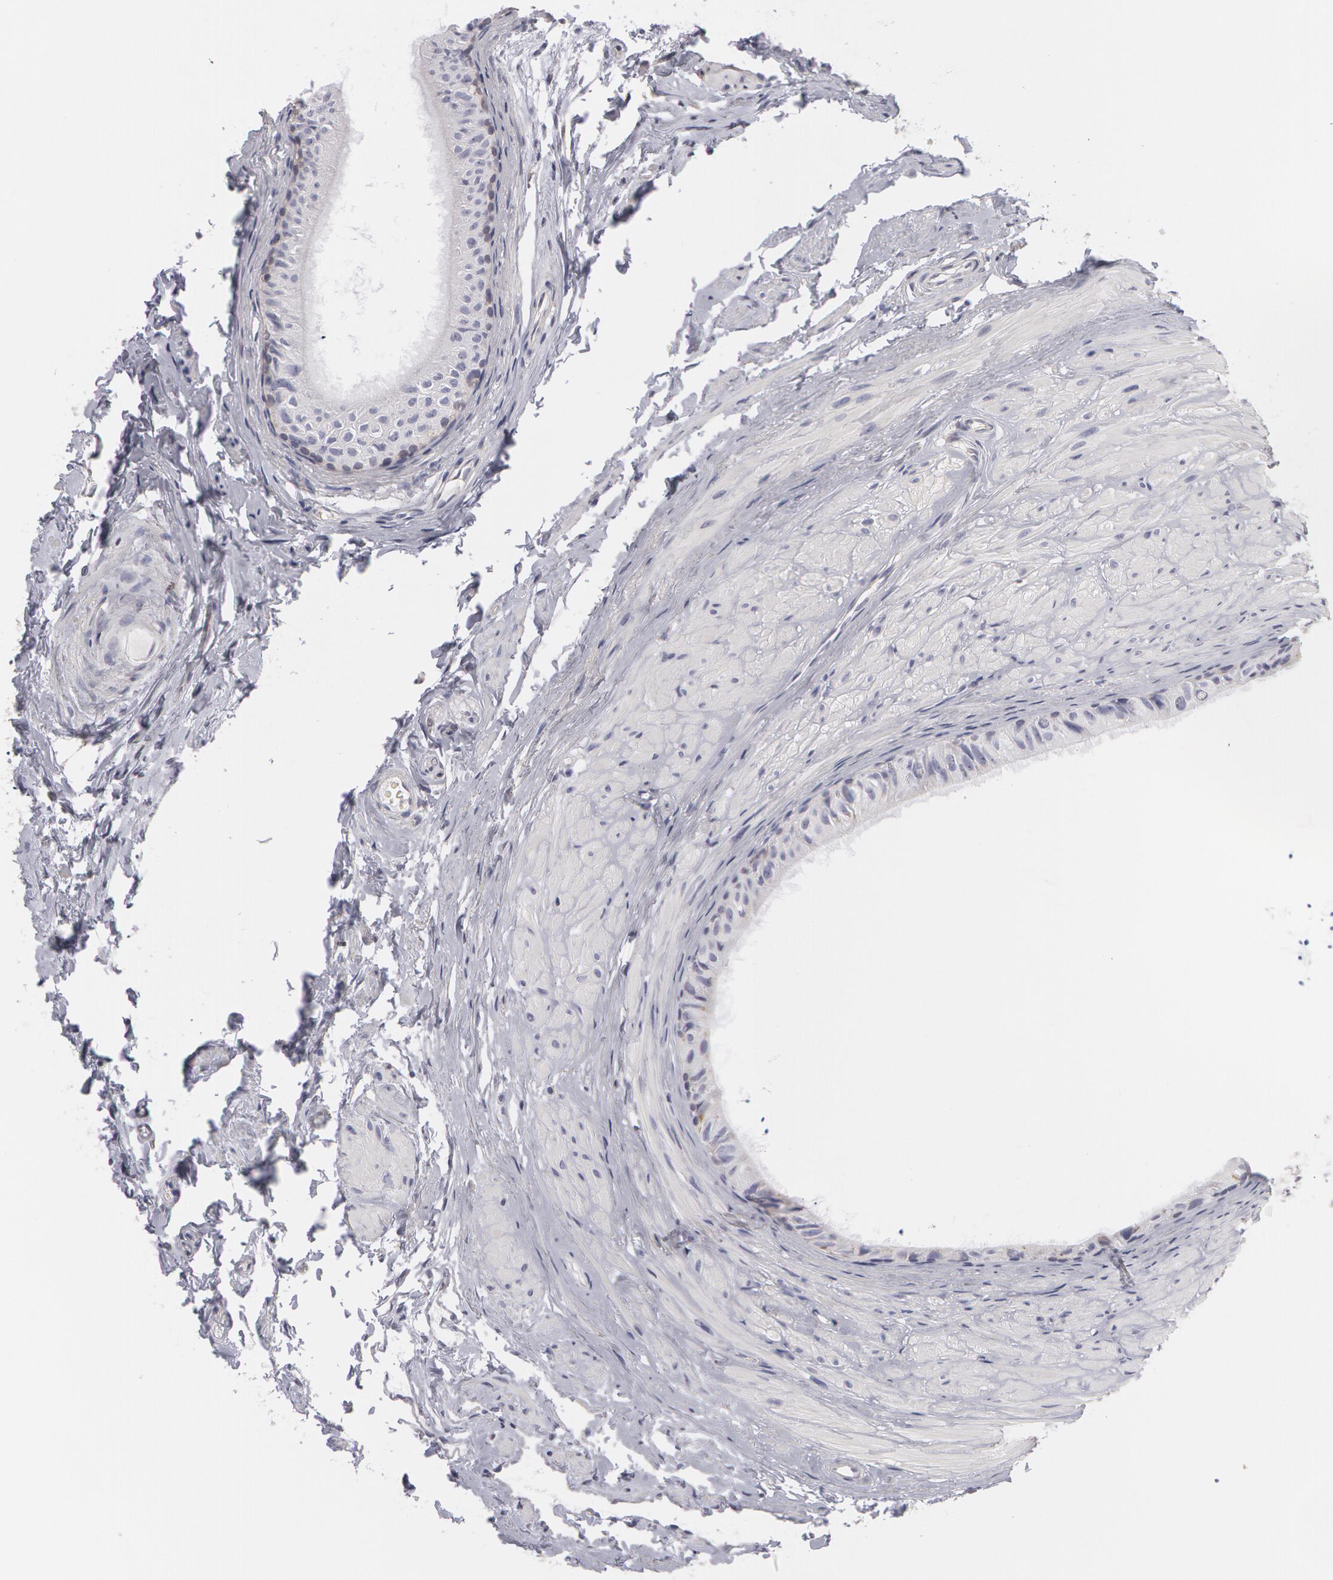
{"staining": {"intensity": "weak", "quantity": "<25%", "location": "cytoplasmic/membranous"}, "tissue": "epididymis", "cell_type": "Glandular cells", "image_type": "normal", "snomed": [{"axis": "morphology", "description": "Normal tissue, NOS"}, {"axis": "topography", "description": "Epididymis"}], "caption": "DAB (3,3'-diaminobenzidine) immunohistochemical staining of normal human epididymis exhibits no significant expression in glandular cells. Nuclei are stained in blue.", "gene": "CAT", "patient": {"sex": "male", "age": 77}}